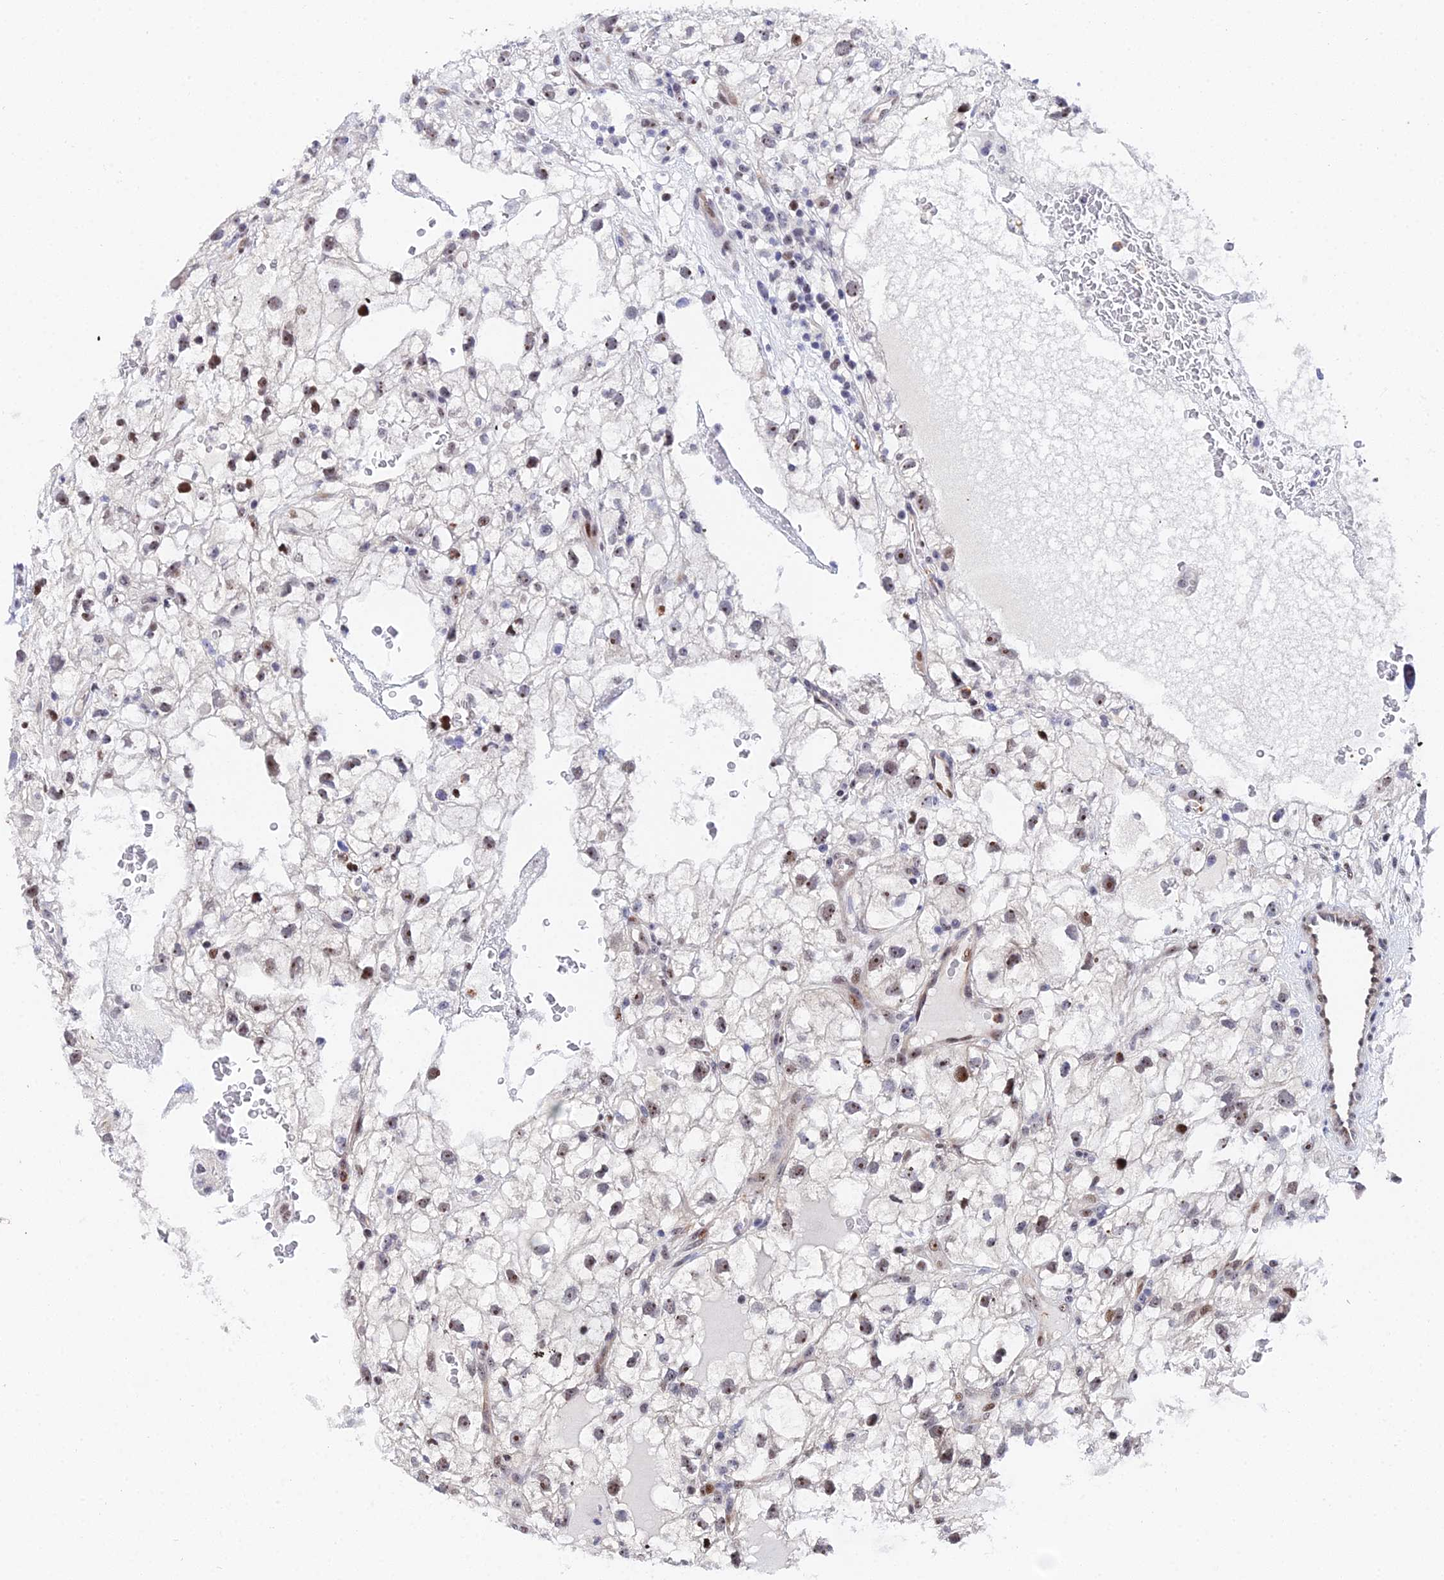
{"staining": {"intensity": "moderate", "quantity": "25%-75%", "location": "nuclear"}, "tissue": "renal cancer", "cell_type": "Tumor cells", "image_type": "cancer", "snomed": [{"axis": "morphology", "description": "Adenocarcinoma, NOS"}, {"axis": "topography", "description": "Kidney"}], "caption": "Immunohistochemistry (IHC) photomicrograph of neoplastic tissue: renal cancer (adenocarcinoma) stained using immunohistochemistry (IHC) displays medium levels of moderate protein expression localized specifically in the nuclear of tumor cells, appearing as a nuclear brown color.", "gene": "TIFA", "patient": {"sex": "male", "age": 59}}